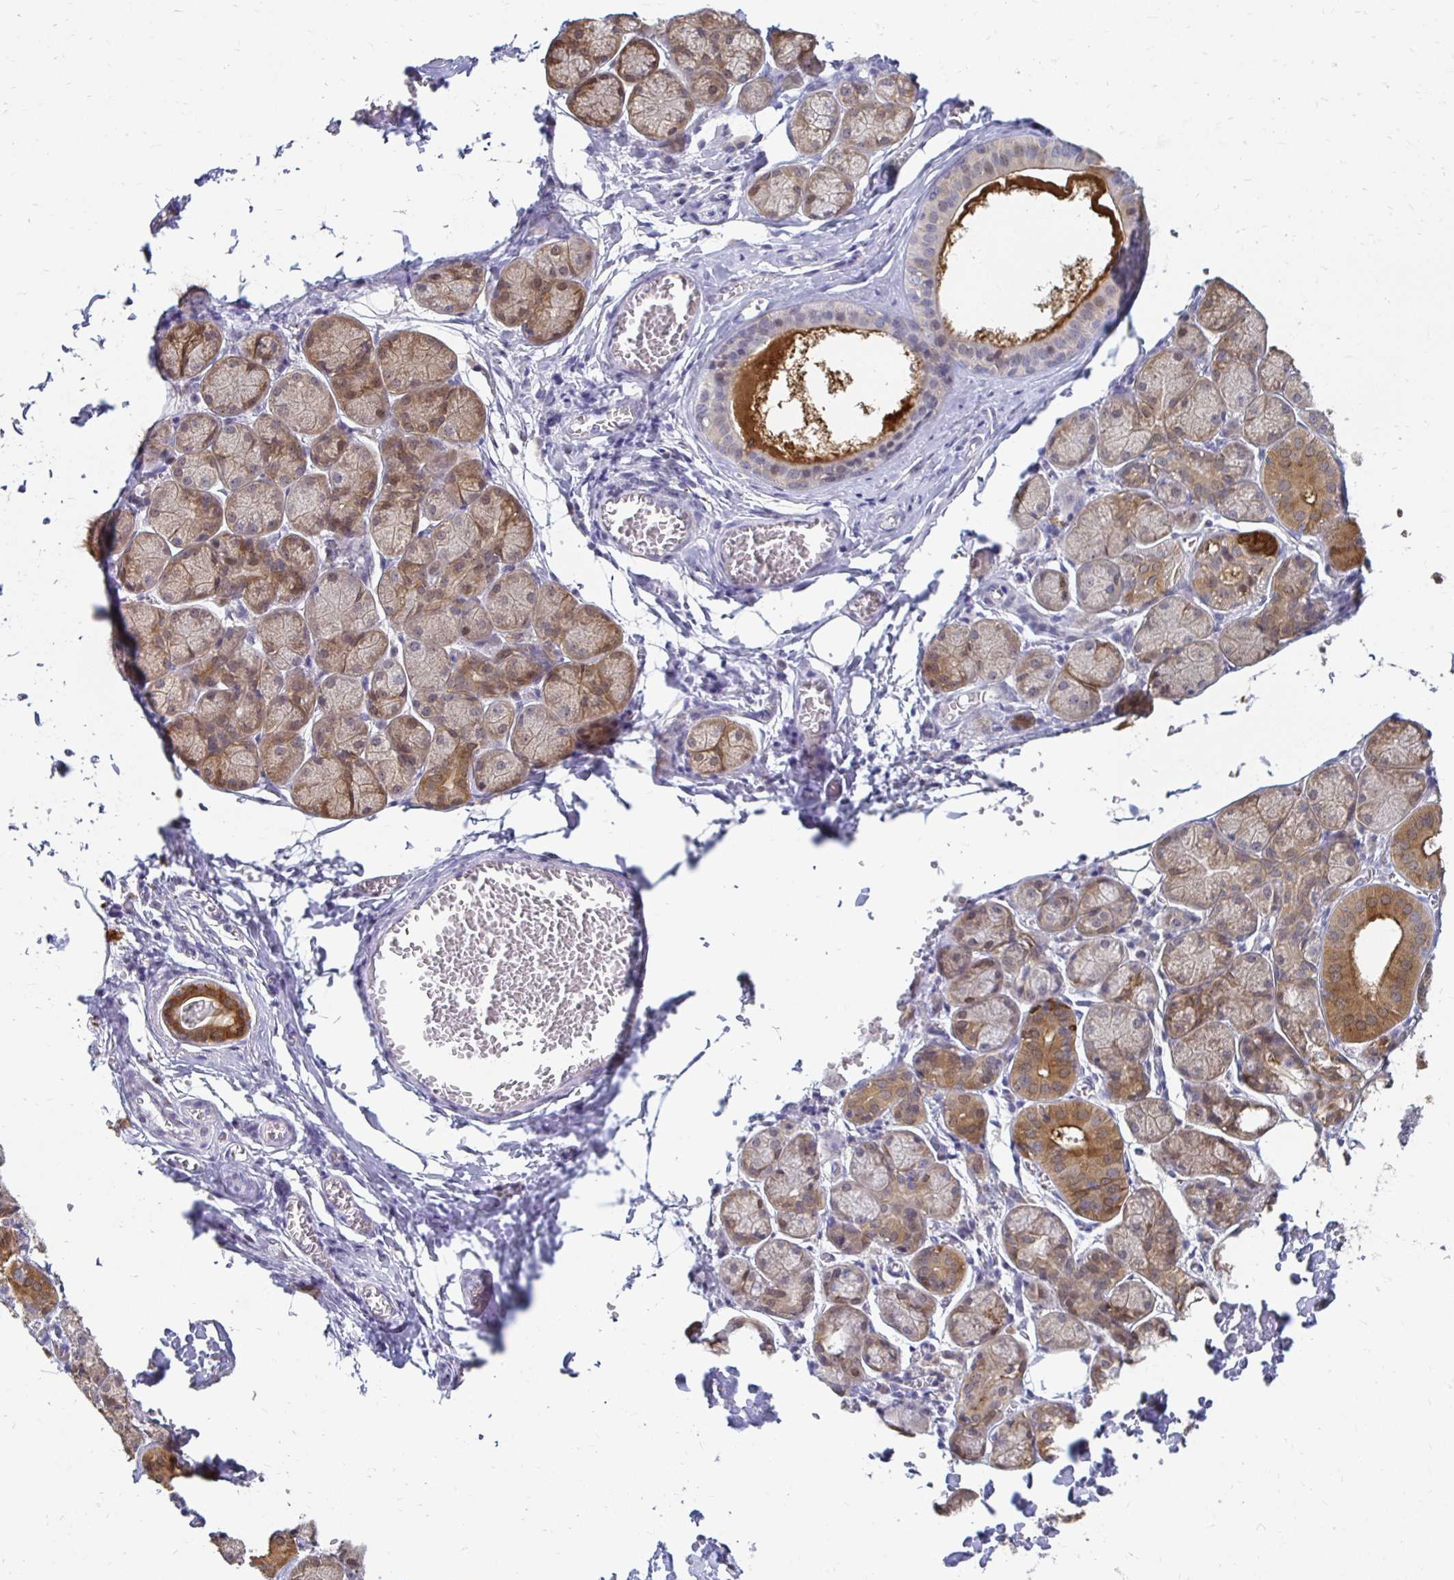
{"staining": {"intensity": "moderate", "quantity": "25%-75%", "location": "cytoplasmic/membranous"}, "tissue": "salivary gland", "cell_type": "Glandular cells", "image_type": "normal", "snomed": [{"axis": "morphology", "description": "Normal tissue, NOS"}, {"axis": "topography", "description": "Salivary gland"}], "caption": "Immunohistochemical staining of normal human salivary gland demonstrates moderate cytoplasmic/membranous protein positivity in approximately 25%-75% of glandular cells. The staining was performed using DAB (3,3'-diaminobenzidine), with brown indicating positive protein expression. Nuclei are stained blue with hematoxylin.", "gene": "PADI2", "patient": {"sex": "female", "age": 24}}